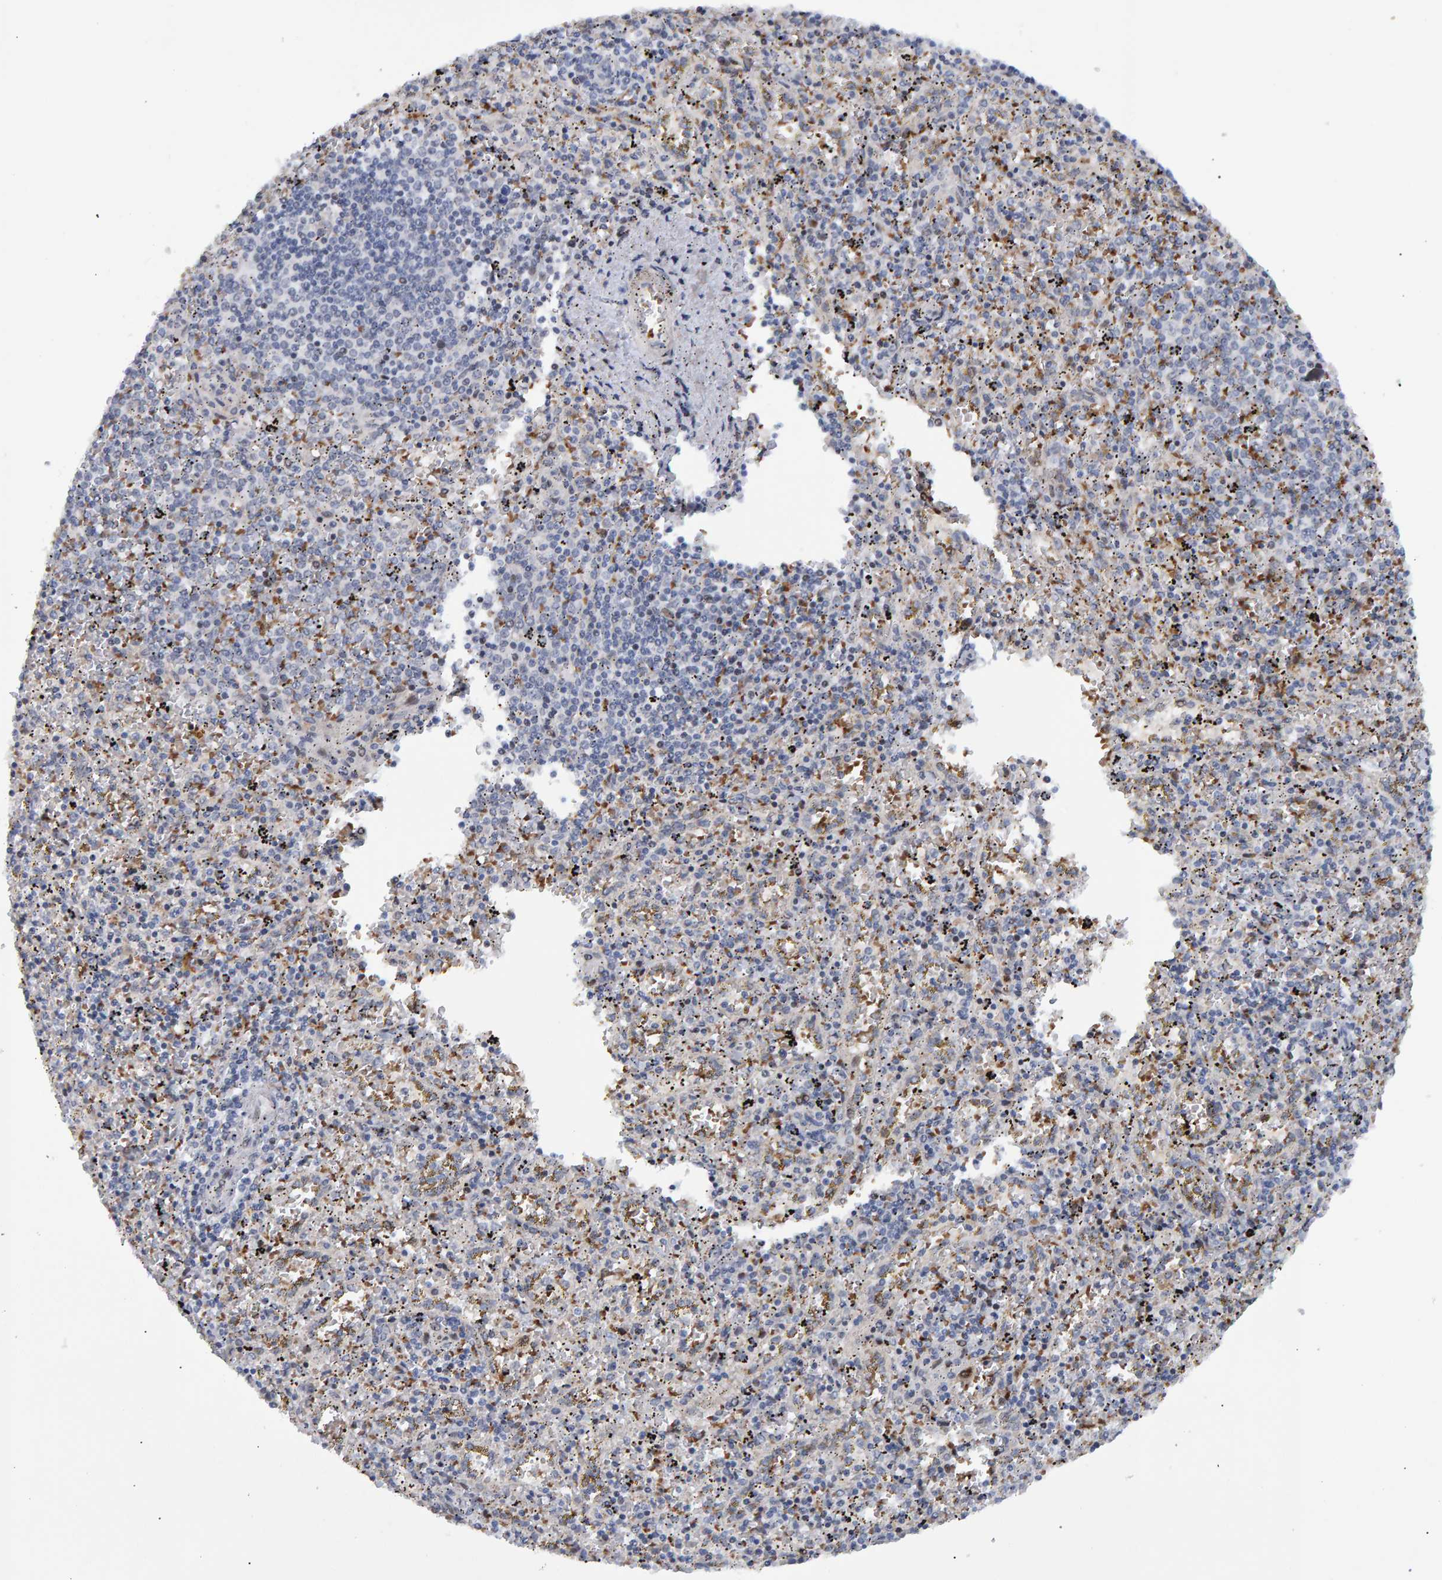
{"staining": {"intensity": "negative", "quantity": "none", "location": "none"}, "tissue": "spleen", "cell_type": "Cells in red pulp", "image_type": "normal", "snomed": [{"axis": "morphology", "description": "Normal tissue, NOS"}, {"axis": "topography", "description": "Spleen"}], "caption": "Cells in red pulp are negative for brown protein staining in normal spleen.", "gene": "ESRP1", "patient": {"sex": "male", "age": 11}}